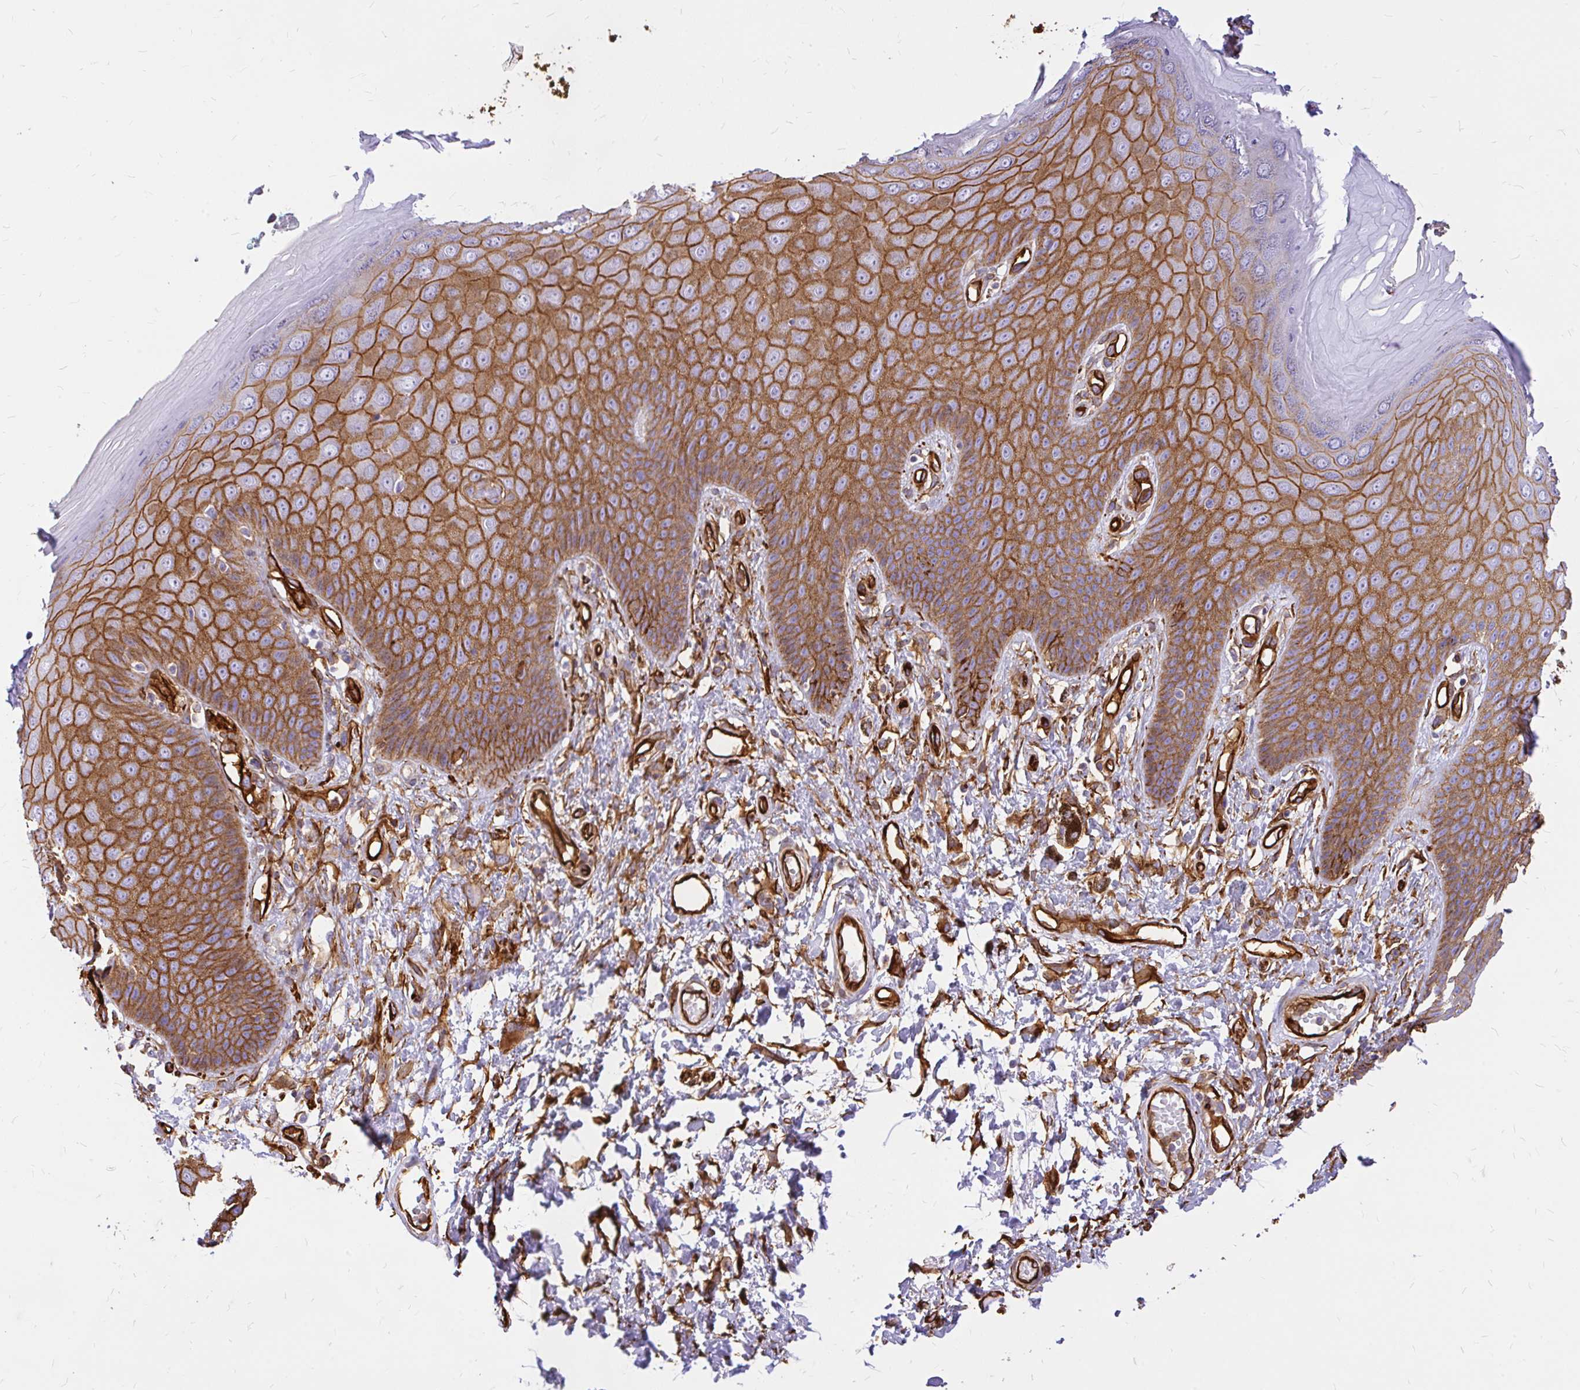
{"staining": {"intensity": "strong", "quantity": ">75%", "location": "cytoplasmic/membranous"}, "tissue": "skin", "cell_type": "Epidermal cells", "image_type": "normal", "snomed": [{"axis": "morphology", "description": "Normal tissue, NOS"}, {"axis": "topography", "description": "Anal"}, {"axis": "topography", "description": "Peripheral nerve tissue"}], "caption": "Immunohistochemistry of benign skin shows high levels of strong cytoplasmic/membranous staining in about >75% of epidermal cells. (DAB (3,3'-diaminobenzidine) IHC with brightfield microscopy, high magnification).", "gene": "MAP1LC3B2", "patient": {"sex": "male", "age": 78}}